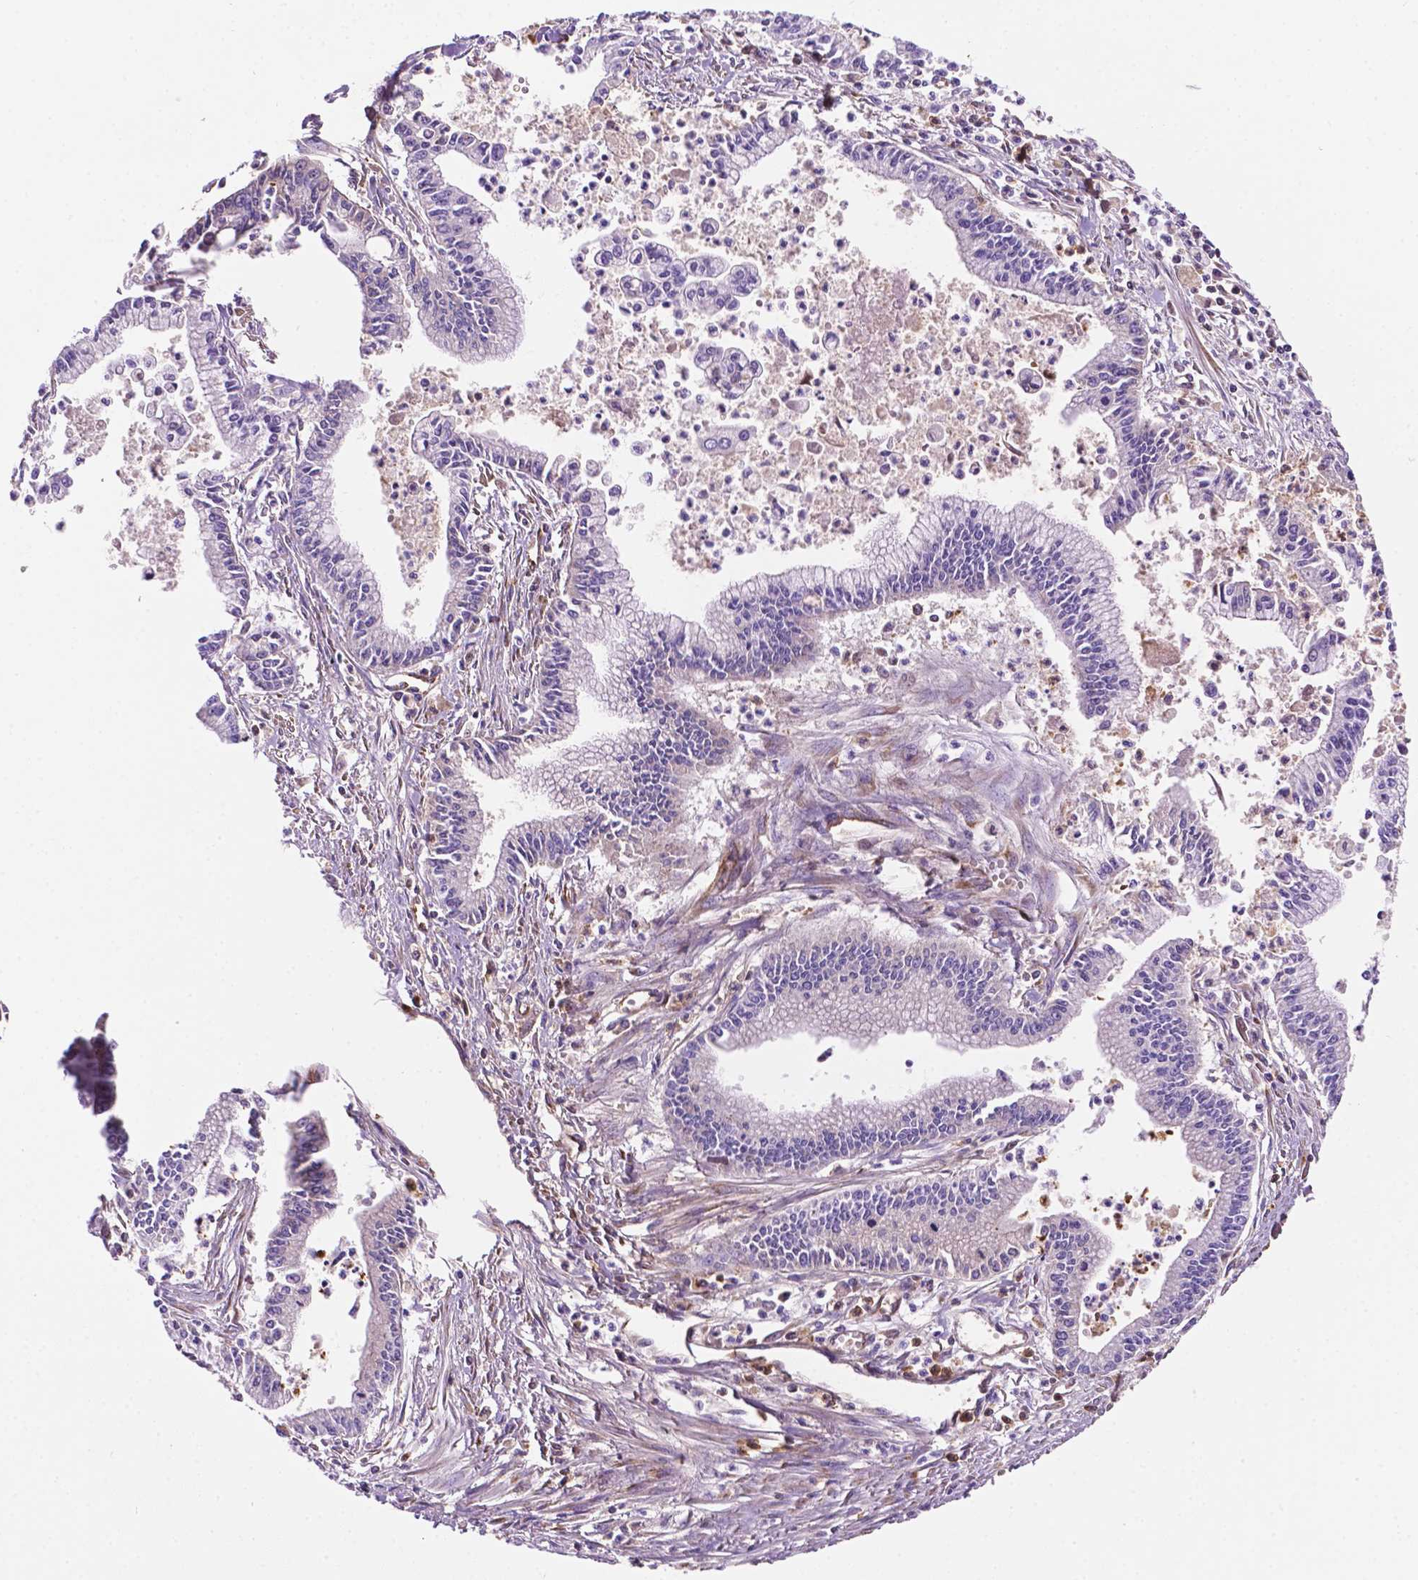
{"staining": {"intensity": "negative", "quantity": "none", "location": "none"}, "tissue": "pancreatic cancer", "cell_type": "Tumor cells", "image_type": "cancer", "snomed": [{"axis": "morphology", "description": "Adenocarcinoma, NOS"}, {"axis": "topography", "description": "Pancreas"}], "caption": "The image shows no significant positivity in tumor cells of adenocarcinoma (pancreatic). The staining was performed using DAB (3,3'-diaminobenzidine) to visualize the protein expression in brown, while the nuclei were stained in blue with hematoxylin (Magnification: 20x).", "gene": "DCN", "patient": {"sex": "female", "age": 65}}